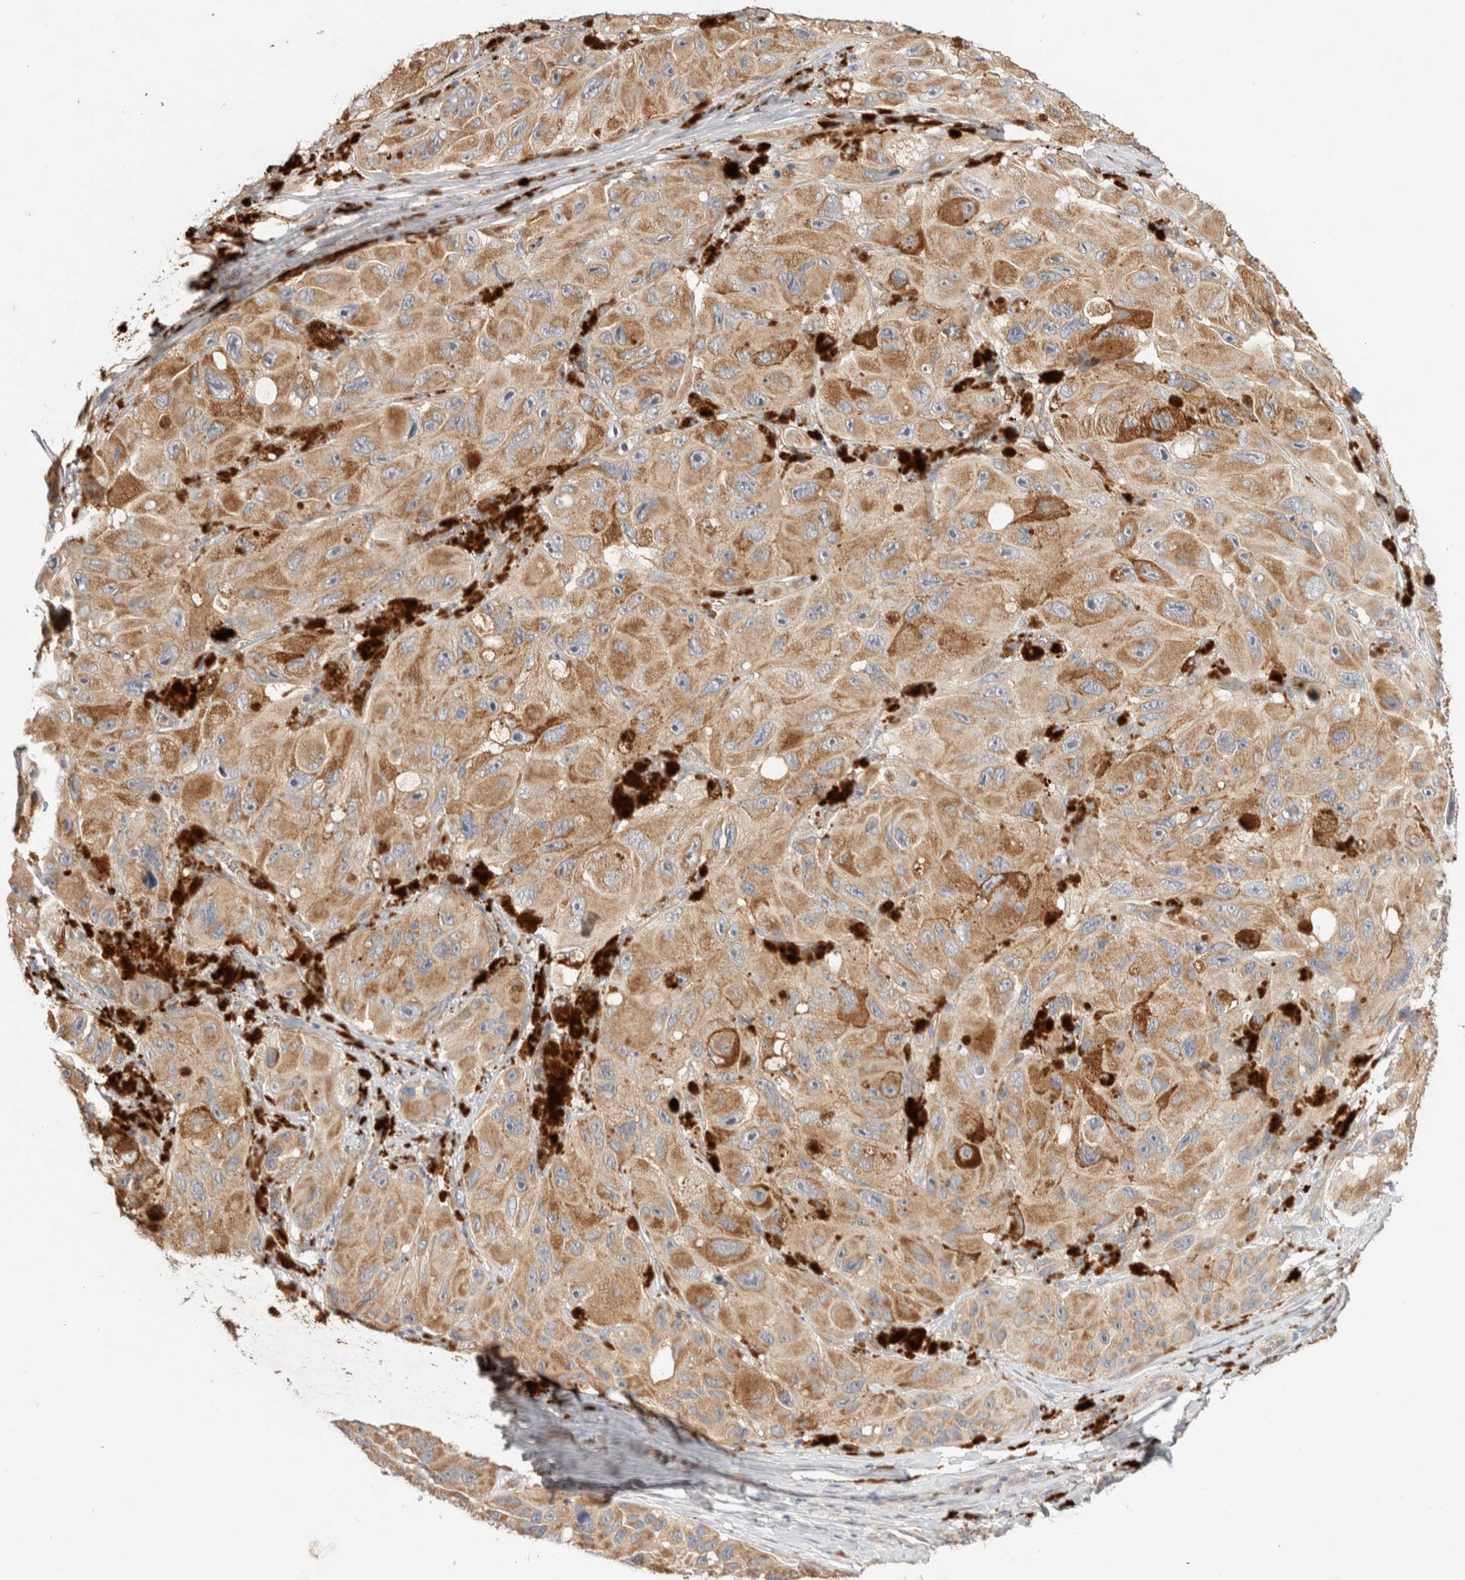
{"staining": {"intensity": "moderate", "quantity": ">75%", "location": "cytoplasmic/membranous"}, "tissue": "melanoma", "cell_type": "Tumor cells", "image_type": "cancer", "snomed": [{"axis": "morphology", "description": "Malignant melanoma, NOS"}, {"axis": "topography", "description": "Skin"}], "caption": "Brown immunohistochemical staining in human malignant melanoma shows moderate cytoplasmic/membranous staining in approximately >75% of tumor cells.", "gene": "B3GNTL1", "patient": {"sex": "female", "age": 73}}